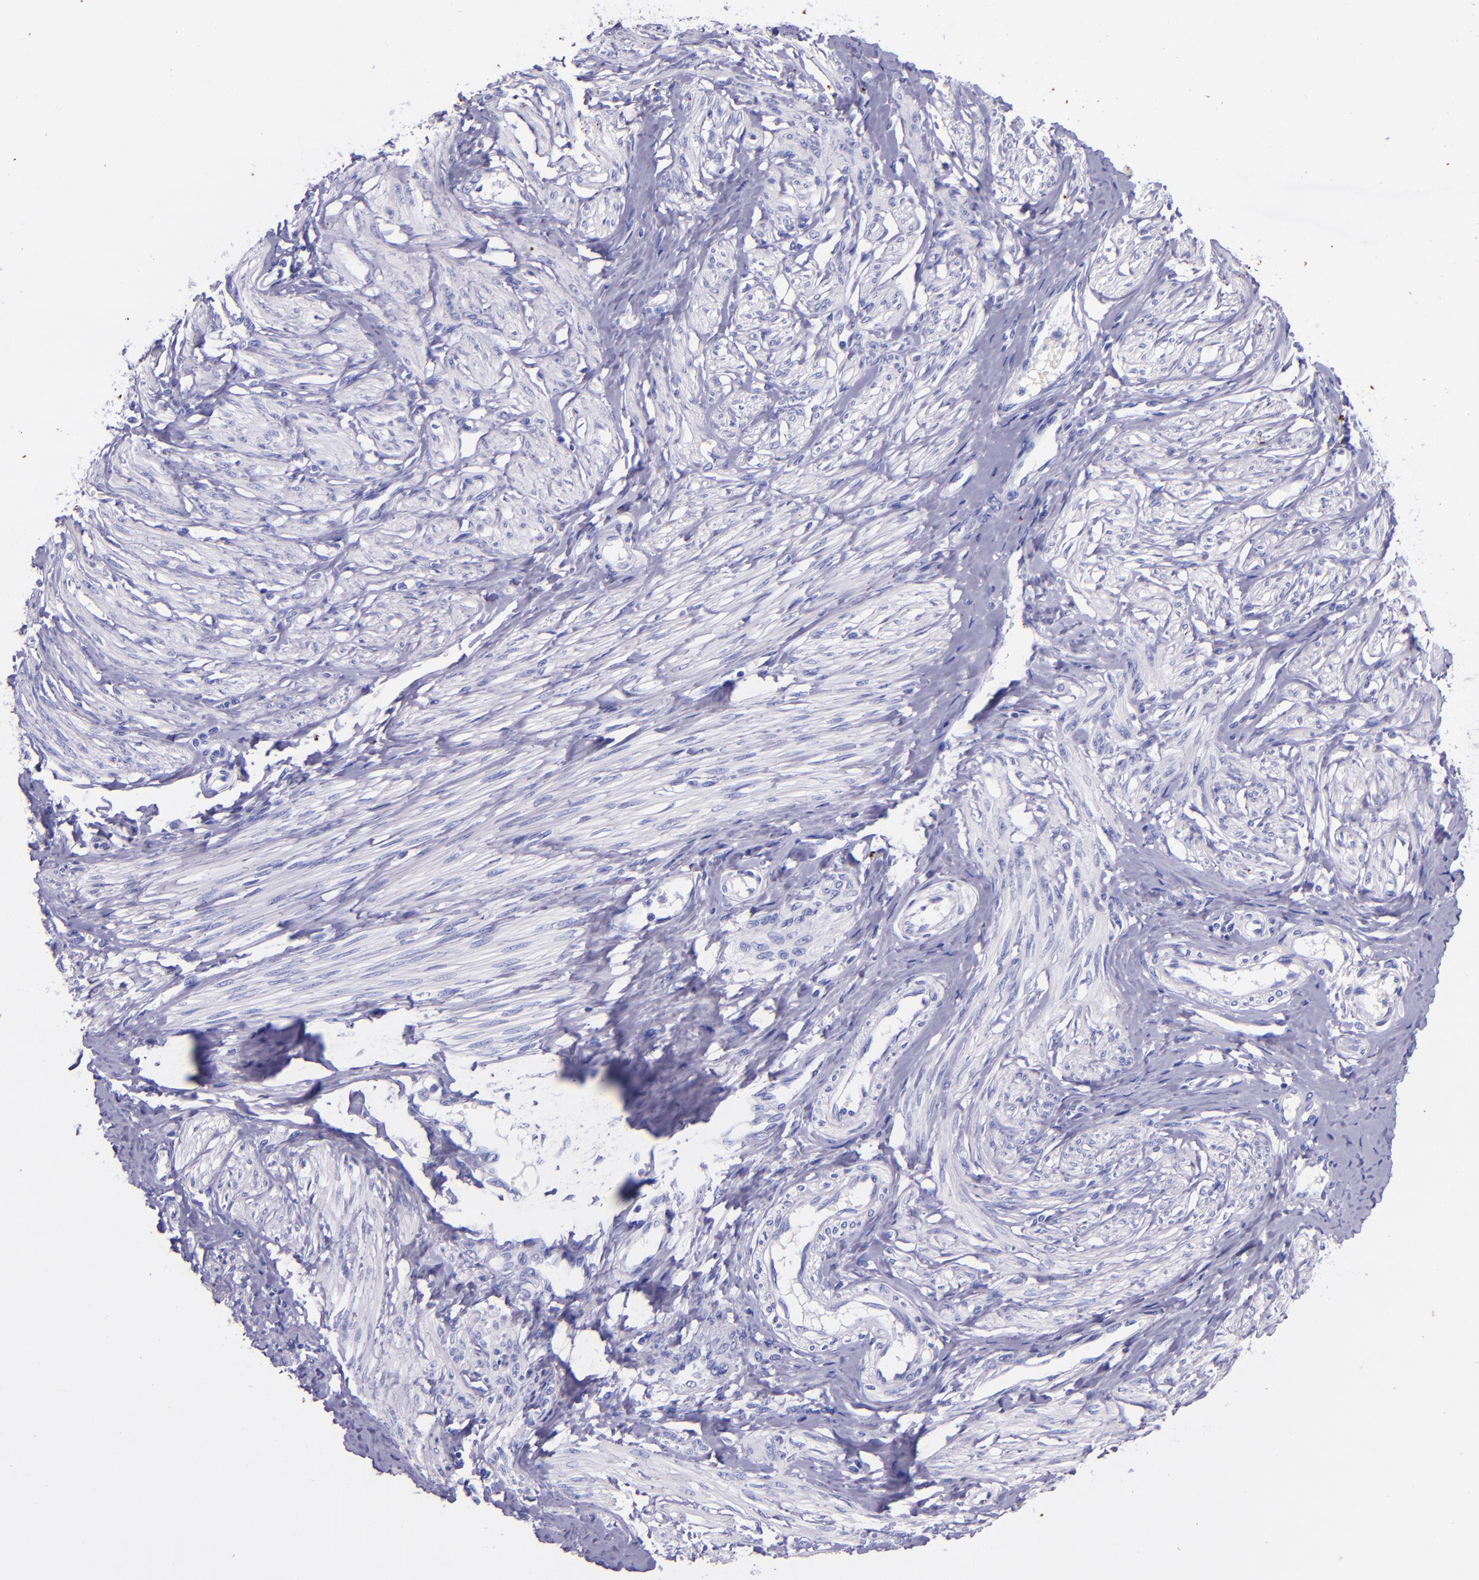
{"staining": {"intensity": "negative", "quantity": "none", "location": "none"}, "tissue": "smooth muscle", "cell_type": "Smooth muscle cells", "image_type": "normal", "snomed": [{"axis": "morphology", "description": "Normal tissue, NOS"}, {"axis": "topography", "description": "Smooth muscle"}, {"axis": "topography", "description": "Uterus"}], "caption": "This is a image of immunohistochemistry staining of benign smooth muscle, which shows no expression in smooth muscle cells.", "gene": "MBP", "patient": {"sex": "female", "age": 39}}